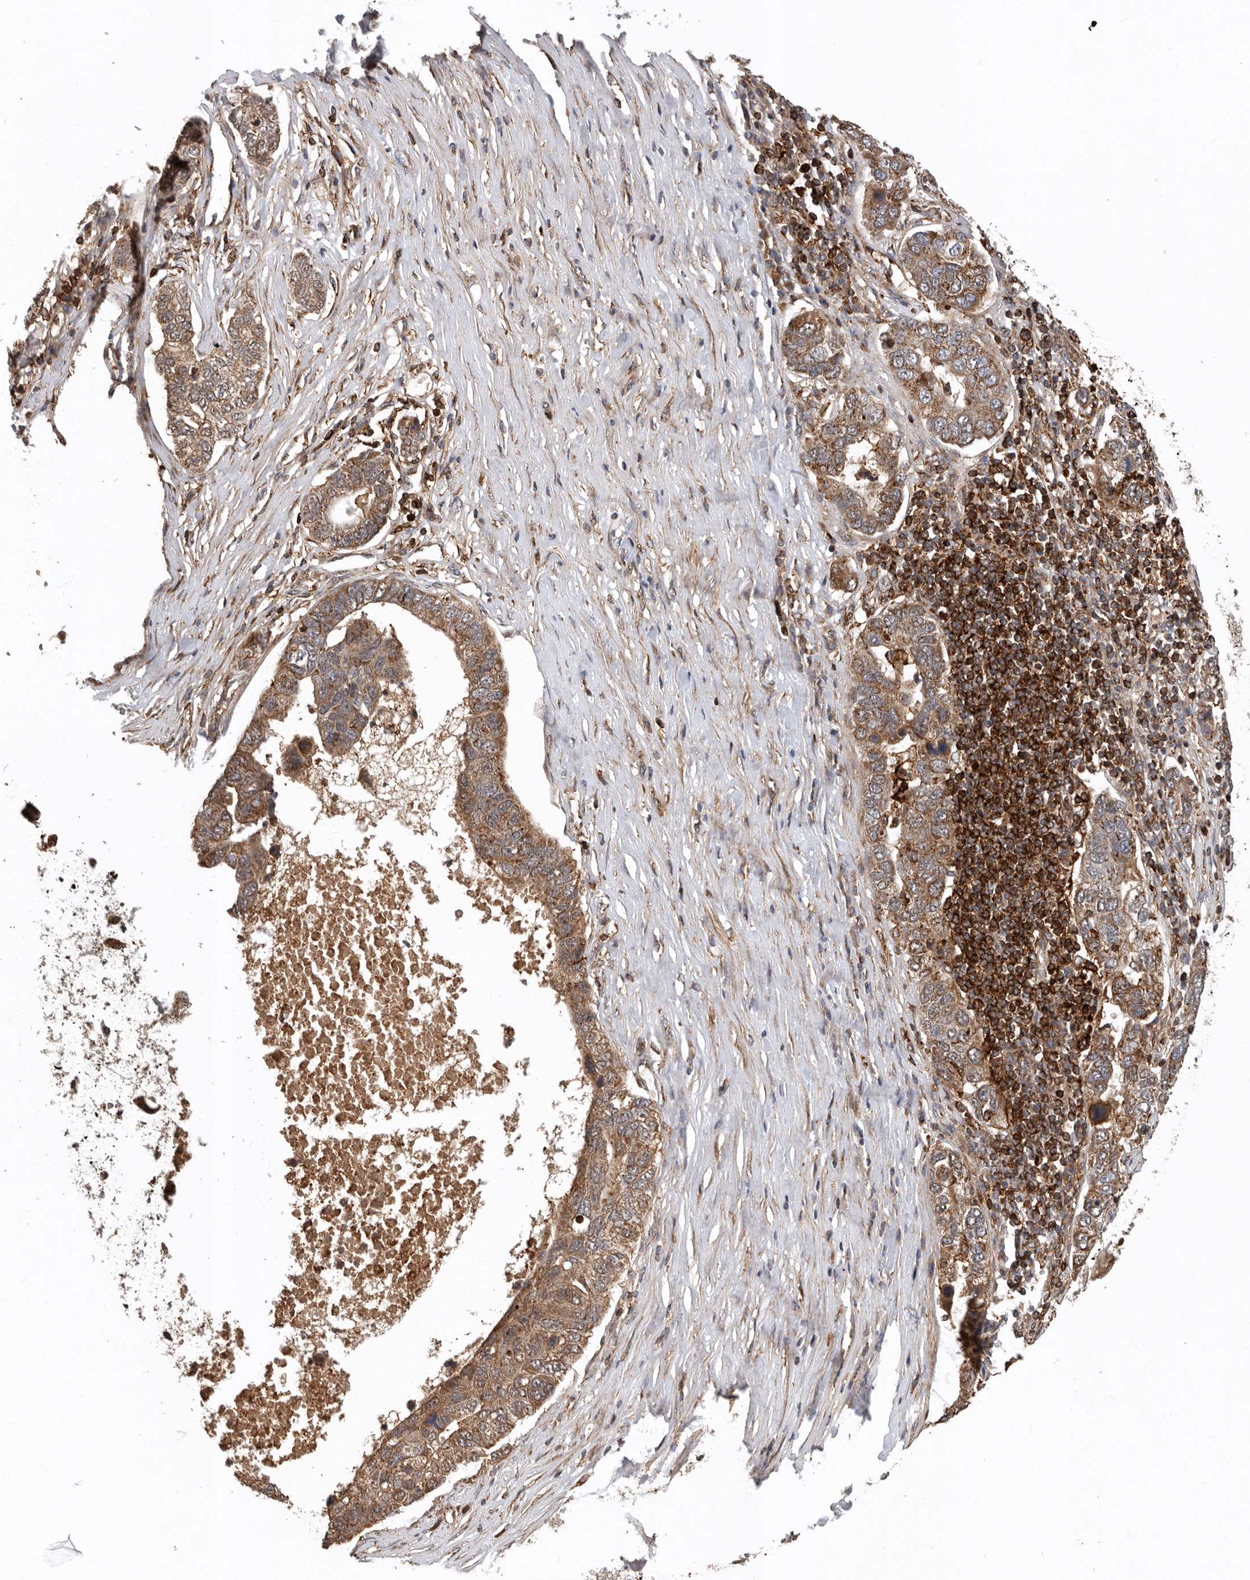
{"staining": {"intensity": "moderate", "quantity": ">75%", "location": "cytoplasmic/membranous"}, "tissue": "pancreatic cancer", "cell_type": "Tumor cells", "image_type": "cancer", "snomed": [{"axis": "morphology", "description": "Adenocarcinoma, NOS"}, {"axis": "topography", "description": "Pancreas"}], "caption": "A histopathology image of pancreatic cancer stained for a protein shows moderate cytoplasmic/membranous brown staining in tumor cells. Nuclei are stained in blue.", "gene": "RNF157", "patient": {"sex": "female", "age": 61}}